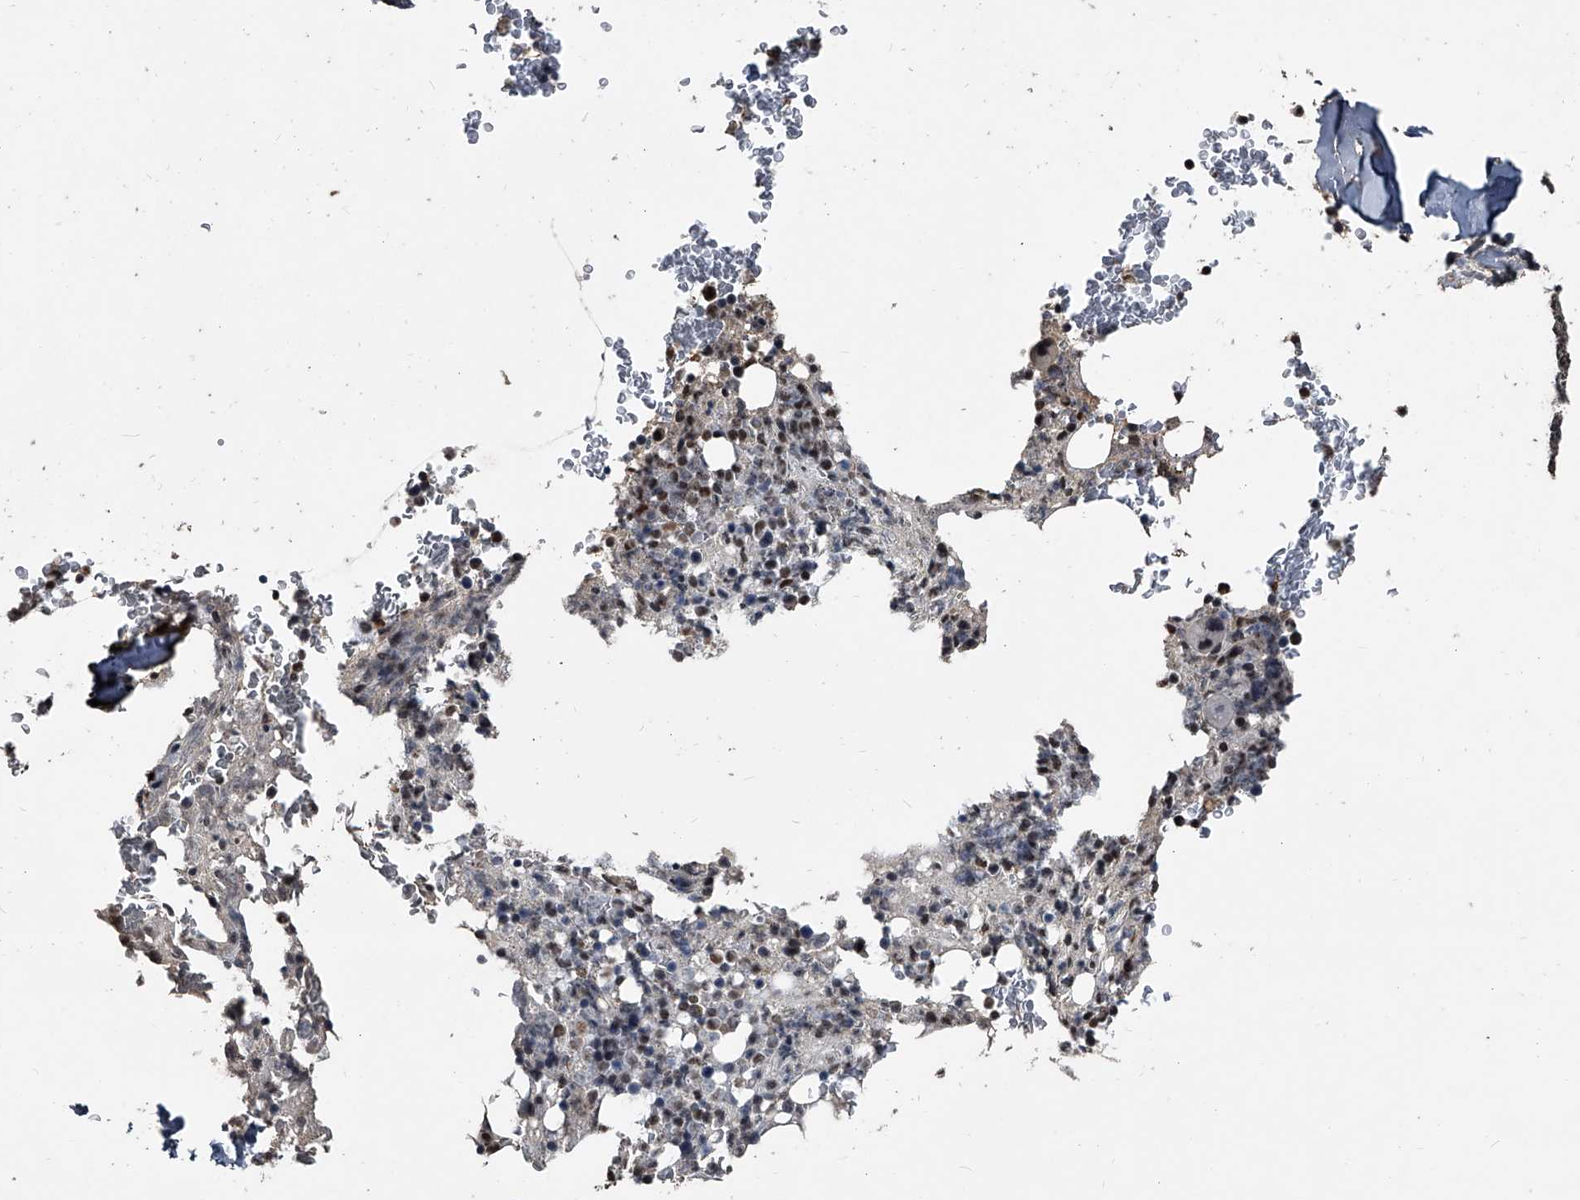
{"staining": {"intensity": "weak", "quantity": "25%-75%", "location": "nuclear"}, "tissue": "bone marrow", "cell_type": "Hematopoietic cells", "image_type": "normal", "snomed": [{"axis": "morphology", "description": "Normal tissue, NOS"}, {"axis": "topography", "description": "Bone marrow"}], "caption": "Immunohistochemical staining of unremarkable human bone marrow demonstrates low levels of weak nuclear expression in about 25%-75% of hematopoietic cells. (Brightfield microscopy of DAB IHC at high magnification).", "gene": "MATR3", "patient": {"sex": "male", "age": 58}}